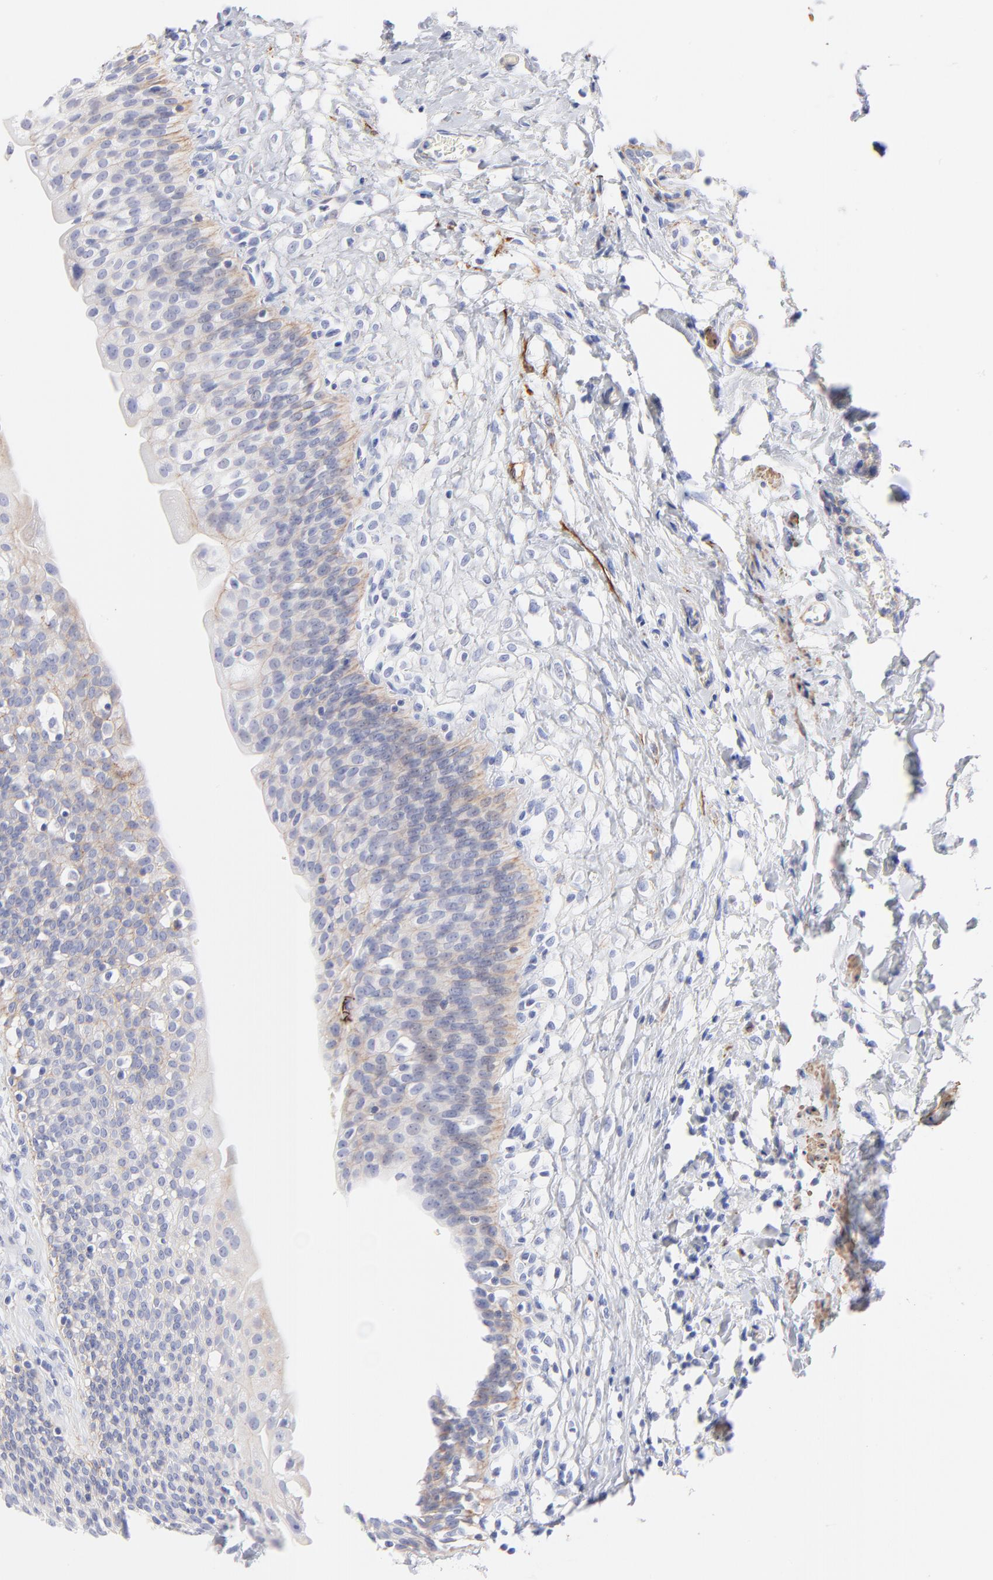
{"staining": {"intensity": "weak", "quantity": ">75%", "location": "cytoplasmic/membranous"}, "tissue": "urinary bladder", "cell_type": "Urothelial cells", "image_type": "normal", "snomed": [{"axis": "morphology", "description": "Normal tissue, NOS"}, {"axis": "topography", "description": "Urinary bladder"}], "caption": "High-power microscopy captured an immunohistochemistry (IHC) histopathology image of normal urinary bladder, revealing weak cytoplasmic/membranous positivity in approximately >75% of urothelial cells. (brown staining indicates protein expression, while blue staining denotes nuclei).", "gene": "ACTA2", "patient": {"sex": "female", "age": 80}}